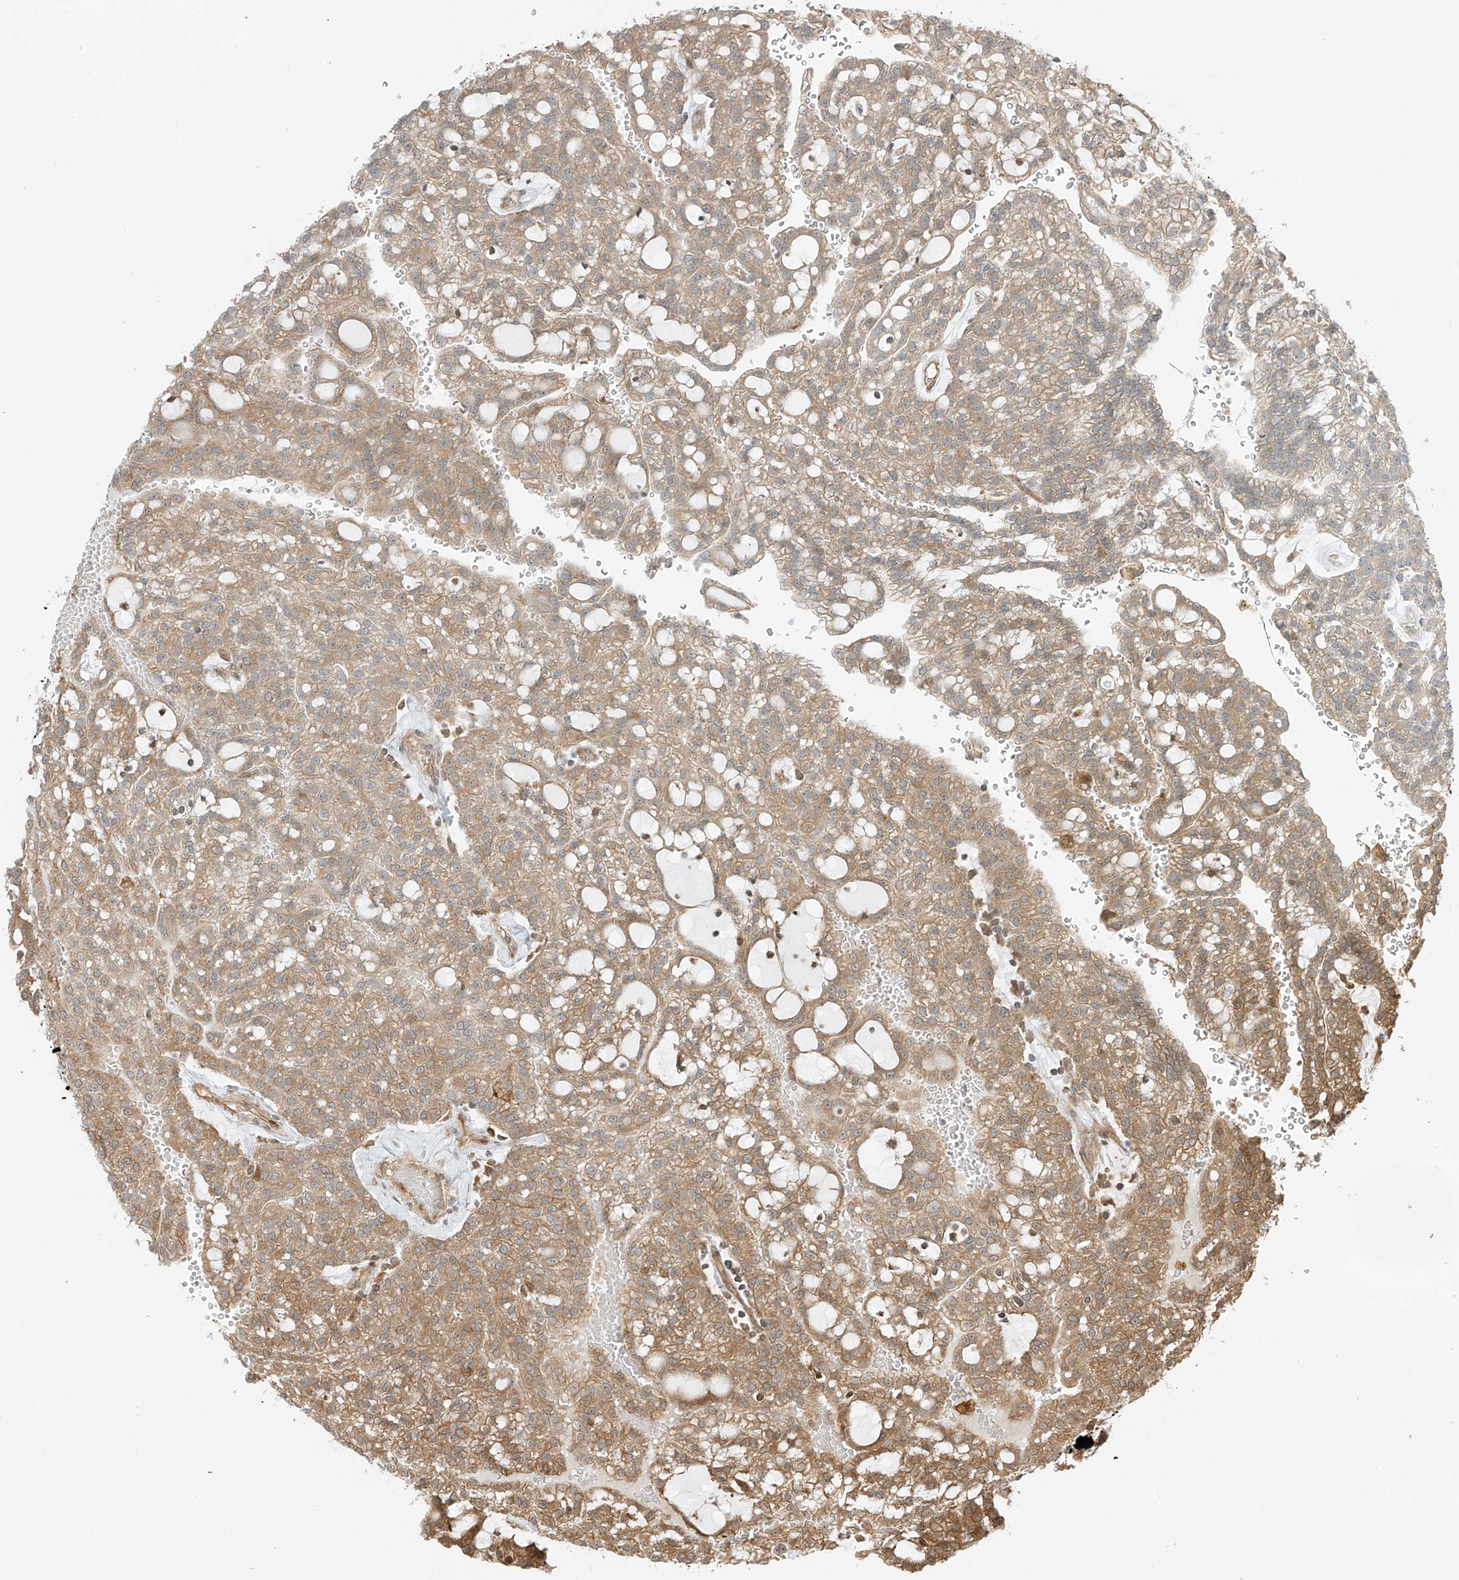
{"staining": {"intensity": "moderate", "quantity": ">75%", "location": "cytoplasmic/membranous"}, "tissue": "renal cancer", "cell_type": "Tumor cells", "image_type": "cancer", "snomed": [{"axis": "morphology", "description": "Adenocarcinoma, NOS"}, {"axis": "topography", "description": "Kidney"}], "caption": "A photomicrograph of adenocarcinoma (renal) stained for a protein displays moderate cytoplasmic/membranous brown staining in tumor cells.", "gene": "USP48", "patient": {"sex": "male", "age": 63}}